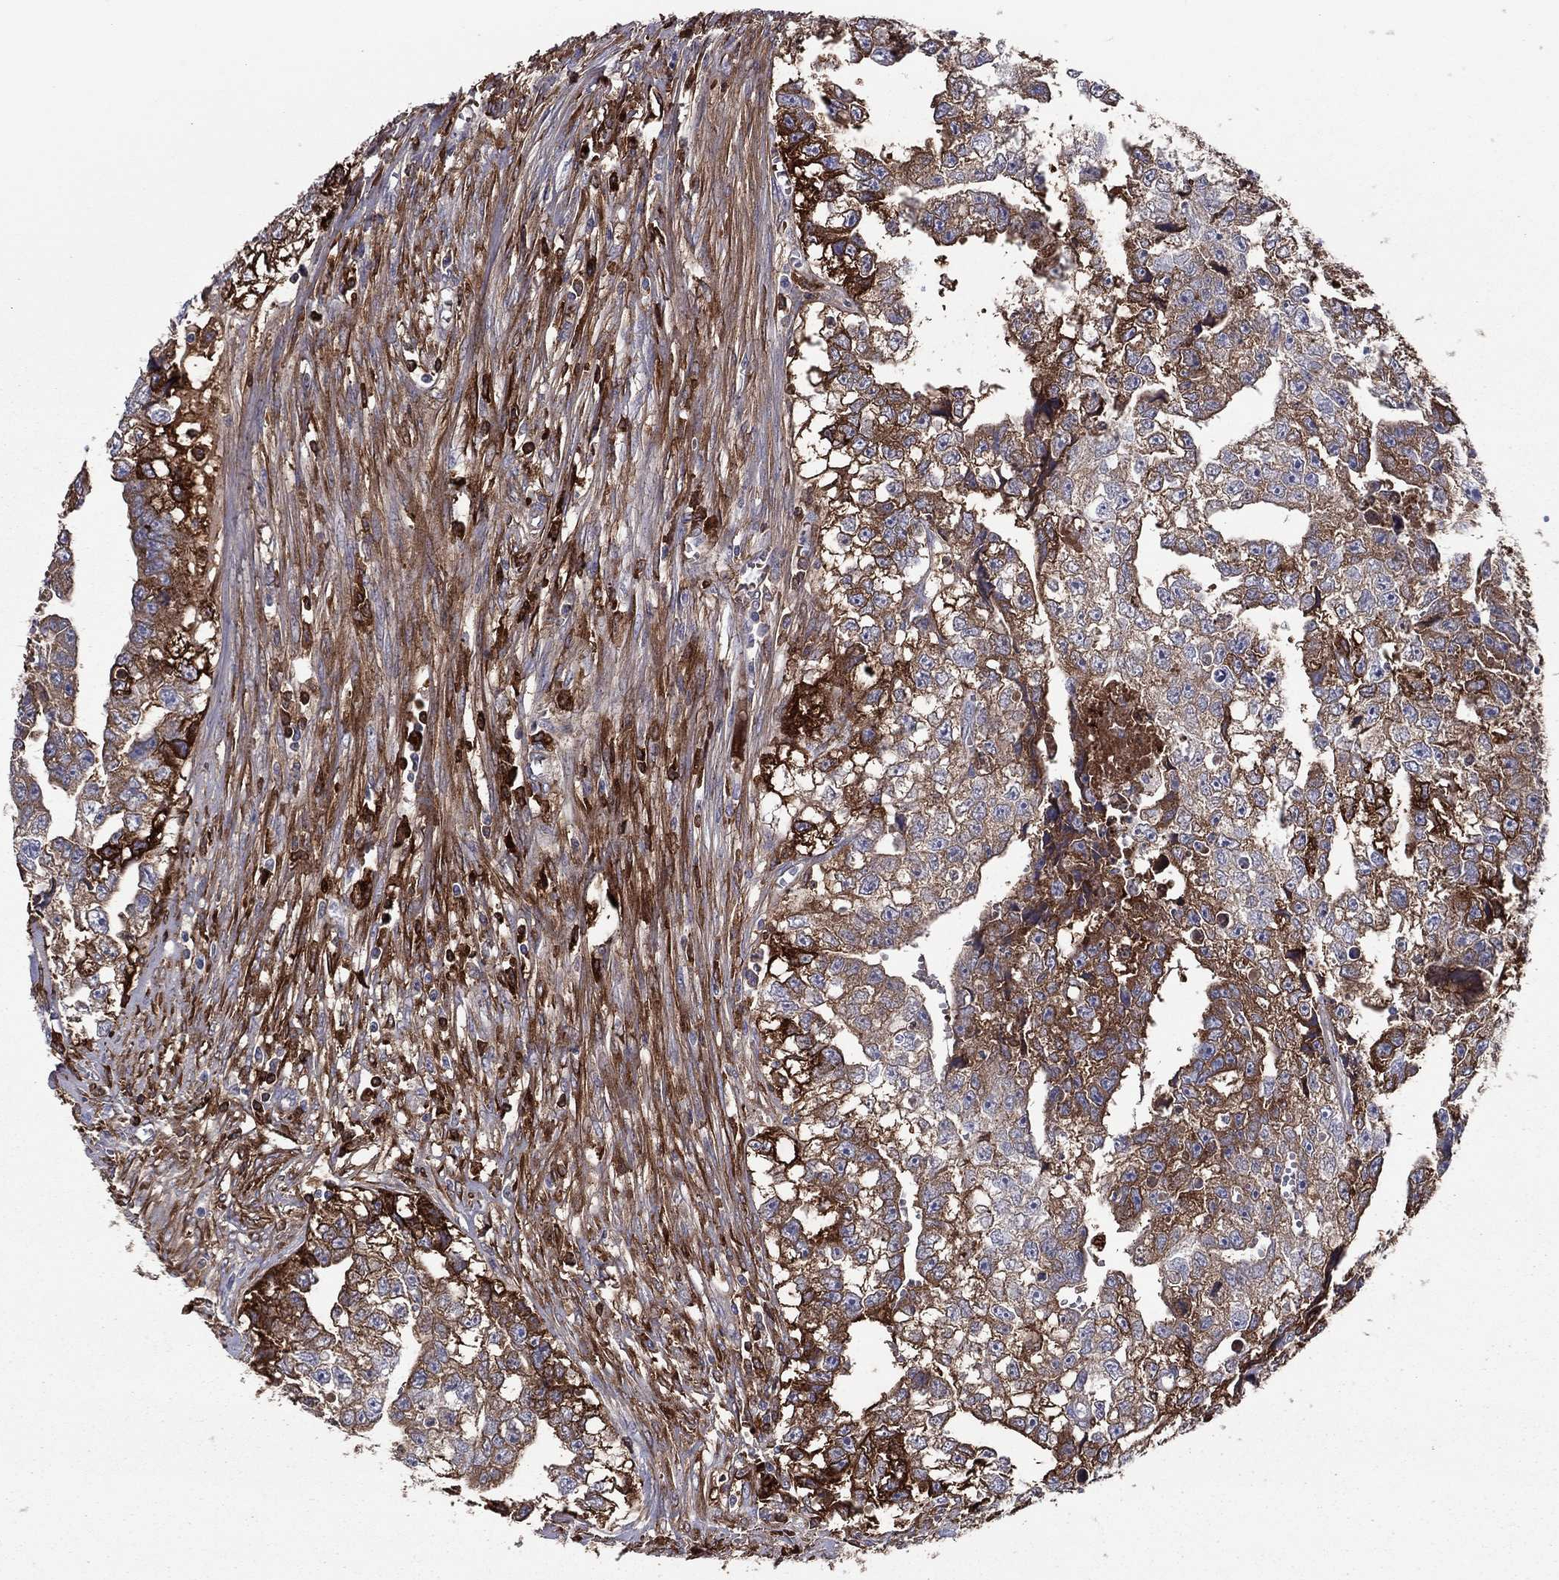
{"staining": {"intensity": "strong", "quantity": "<25%", "location": "cytoplasmic/membranous"}, "tissue": "testis cancer", "cell_type": "Tumor cells", "image_type": "cancer", "snomed": [{"axis": "morphology", "description": "Carcinoma, Embryonal, NOS"}, {"axis": "morphology", "description": "Teratoma, malignant, NOS"}, {"axis": "topography", "description": "Testis"}], "caption": "Protein expression analysis of testis cancer (embryonal carcinoma) reveals strong cytoplasmic/membranous staining in approximately <25% of tumor cells.", "gene": "HPX", "patient": {"sex": "male", "age": 44}}